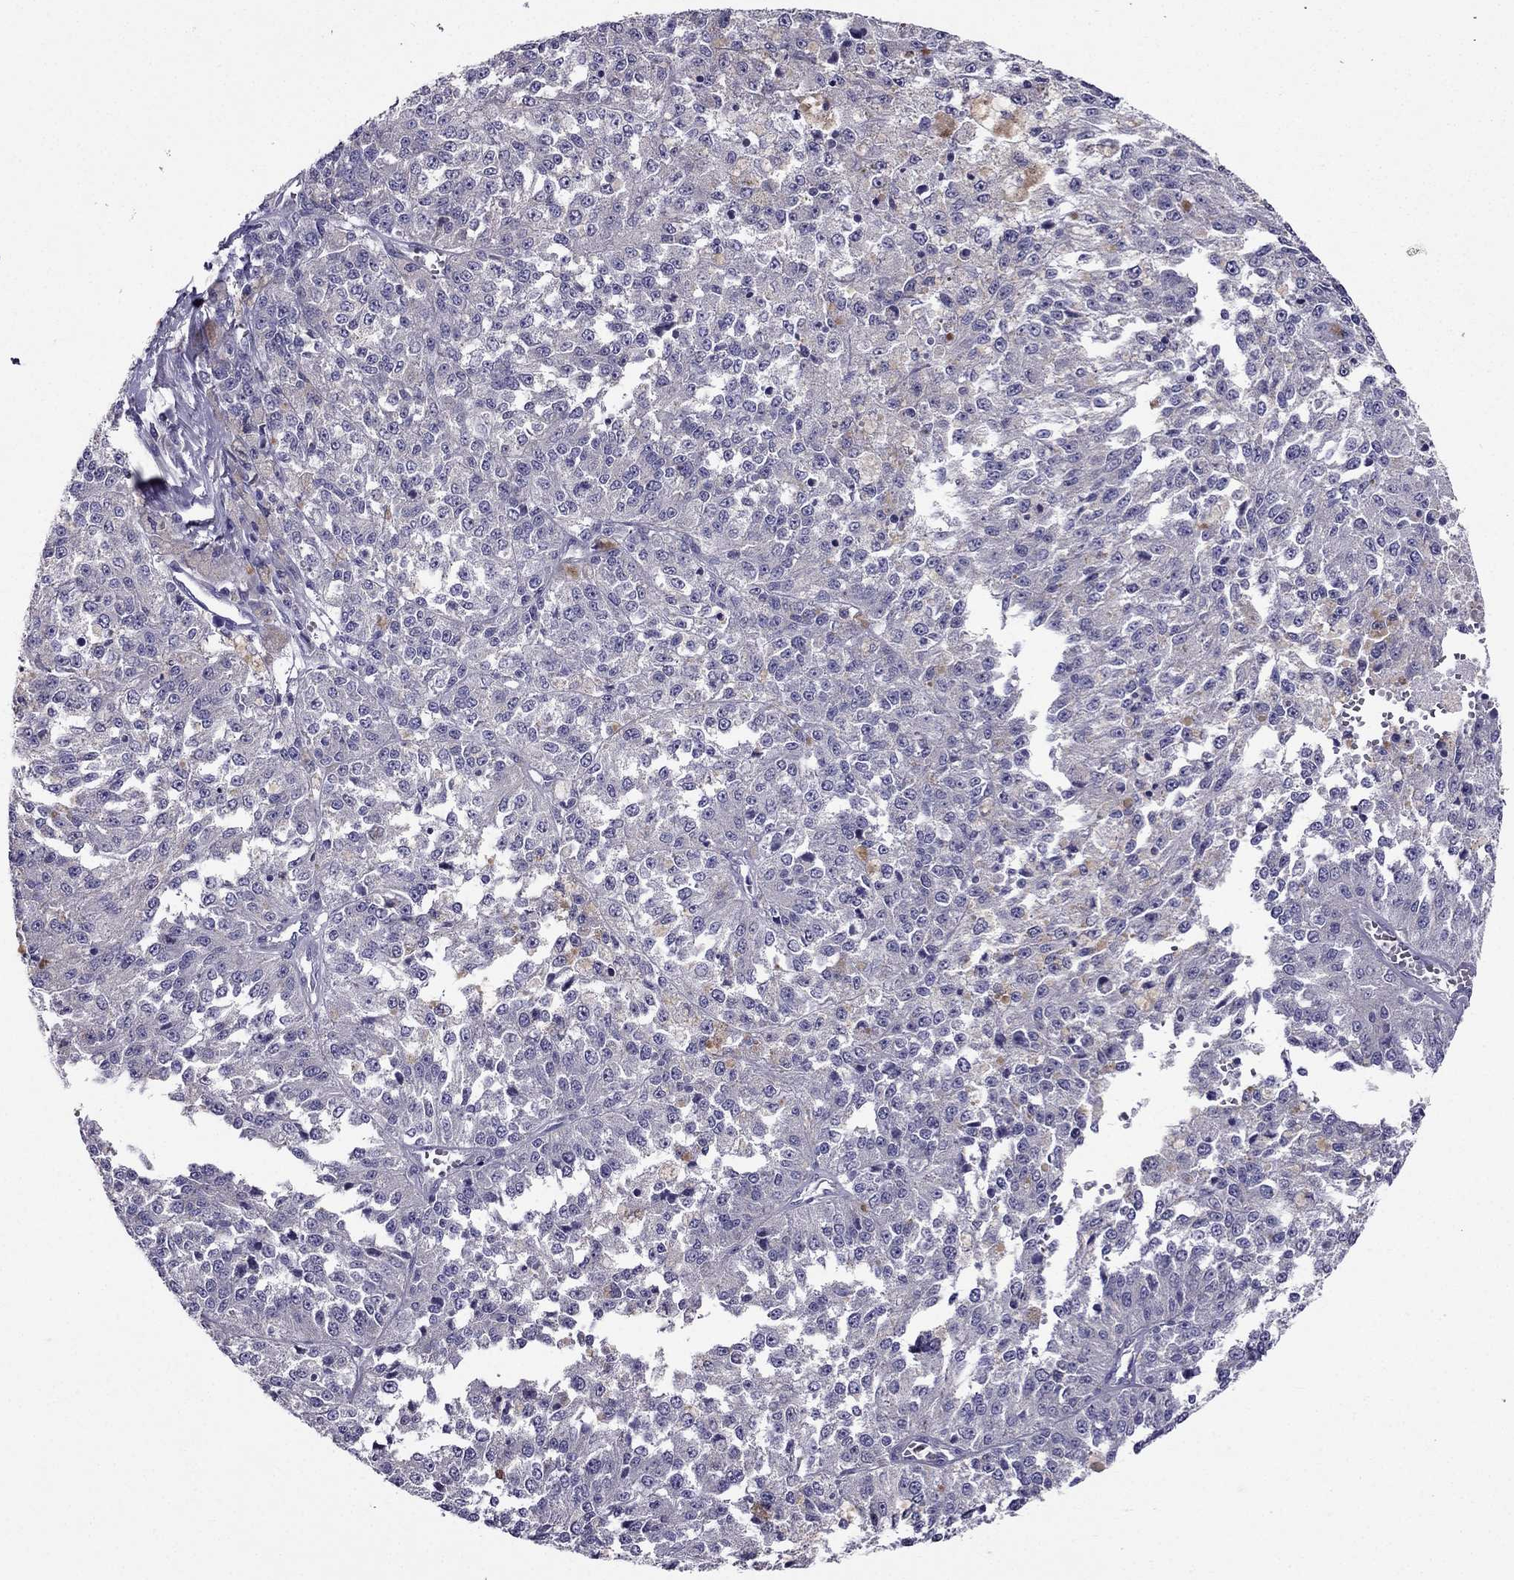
{"staining": {"intensity": "negative", "quantity": "none", "location": "none"}, "tissue": "melanoma", "cell_type": "Tumor cells", "image_type": "cancer", "snomed": [{"axis": "morphology", "description": "Malignant melanoma, Metastatic site"}, {"axis": "topography", "description": "Lymph node"}], "caption": "Micrograph shows no protein staining in tumor cells of melanoma tissue.", "gene": "AAK1", "patient": {"sex": "female", "age": 64}}